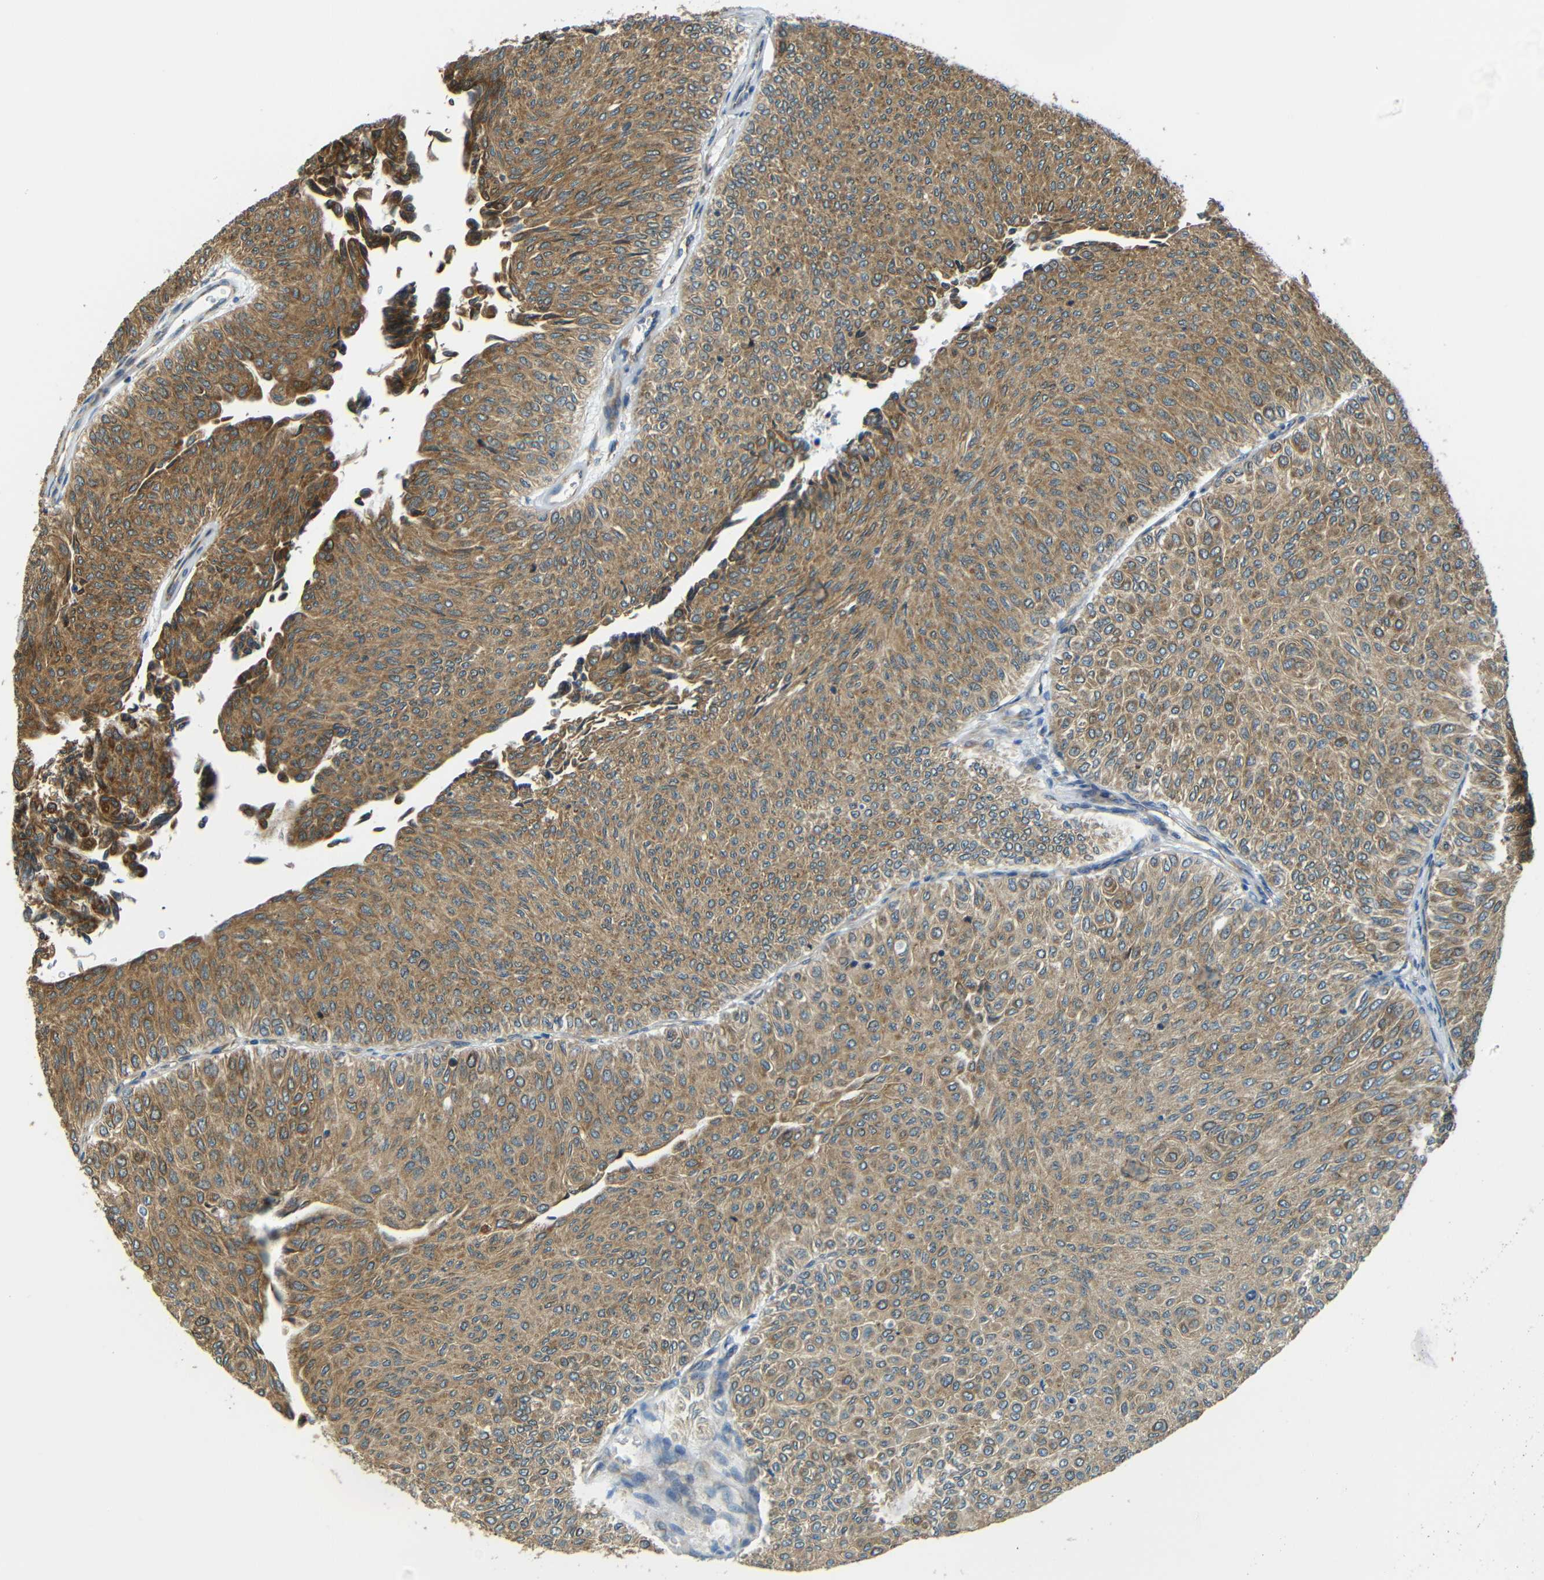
{"staining": {"intensity": "moderate", "quantity": ">75%", "location": "cytoplasmic/membranous"}, "tissue": "urothelial cancer", "cell_type": "Tumor cells", "image_type": "cancer", "snomed": [{"axis": "morphology", "description": "Urothelial carcinoma, Low grade"}, {"axis": "topography", "description": "Urinary bladder"}], "caption": "Urothelial cancer tissue shows moderate cytoplasmic/membranous expression in approximately >75% of tumor cells (Brightfield microscopy of DAB IHC at high magnification).", "gene": "VAPB", "patient": {"sex": "male", "age": 78}}